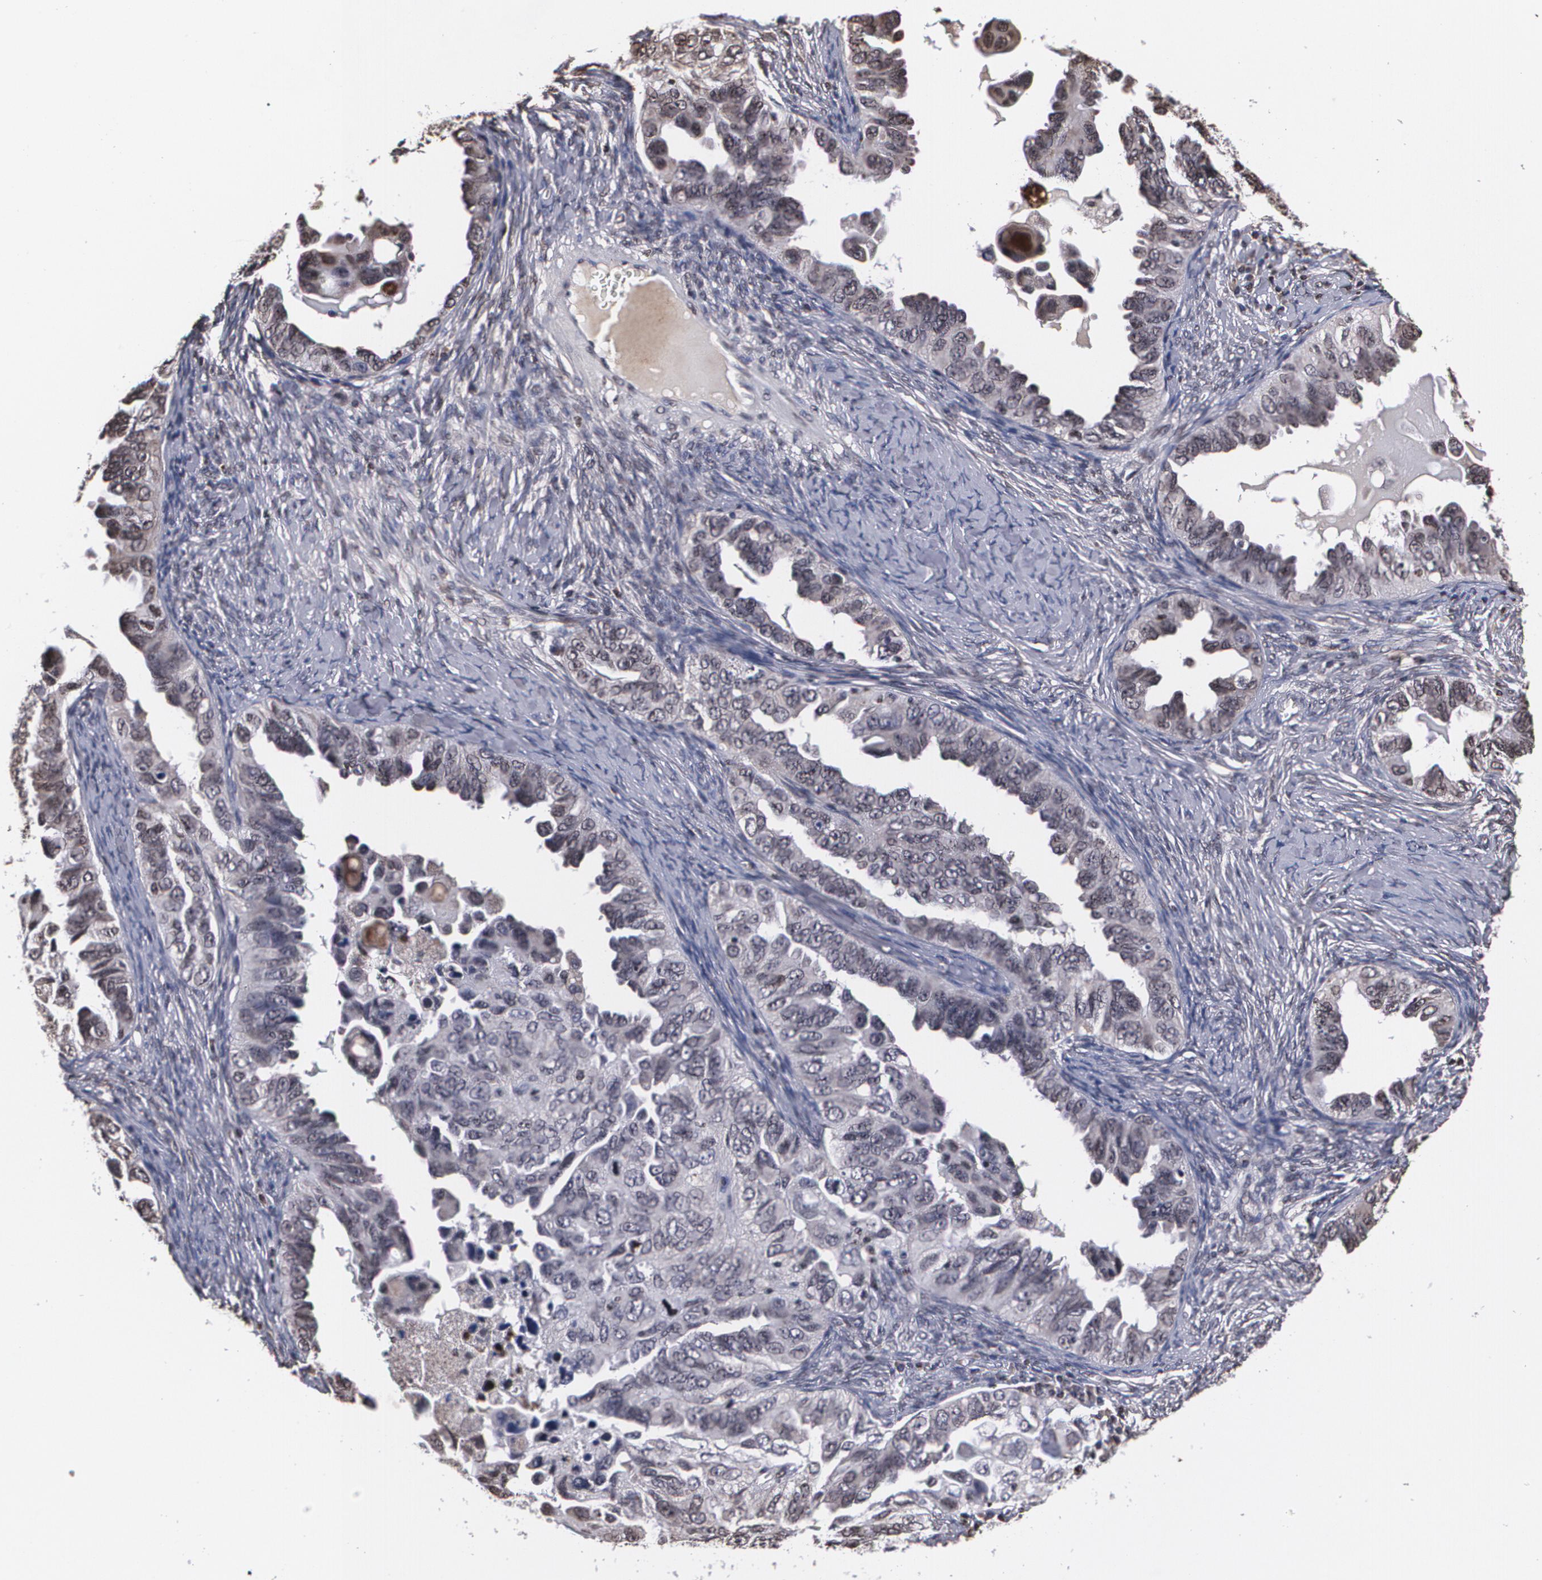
{"staining": {"intensity": "weak", "quantity": "<25%", "location": "cytoplasmic/membranous"}, "tissue": "ovarian cancer", "cell_type": "Tumor cells", "image_type": "cancer", "snomed": [{"axis": "morphology", "description": "Cystadenocarcinoma, serous, NOS"}, {"axis": "topography", "description": "Ovary"}], "caption": "This image is of serous cystadenocarcinoma (ovarian) stained with IHC to label a protein in brown with the nuclei are counter-stained blue. There is no staining in tumor cells.", "gene": "MVP", "patient": {"sex": "female", "age": 82}}